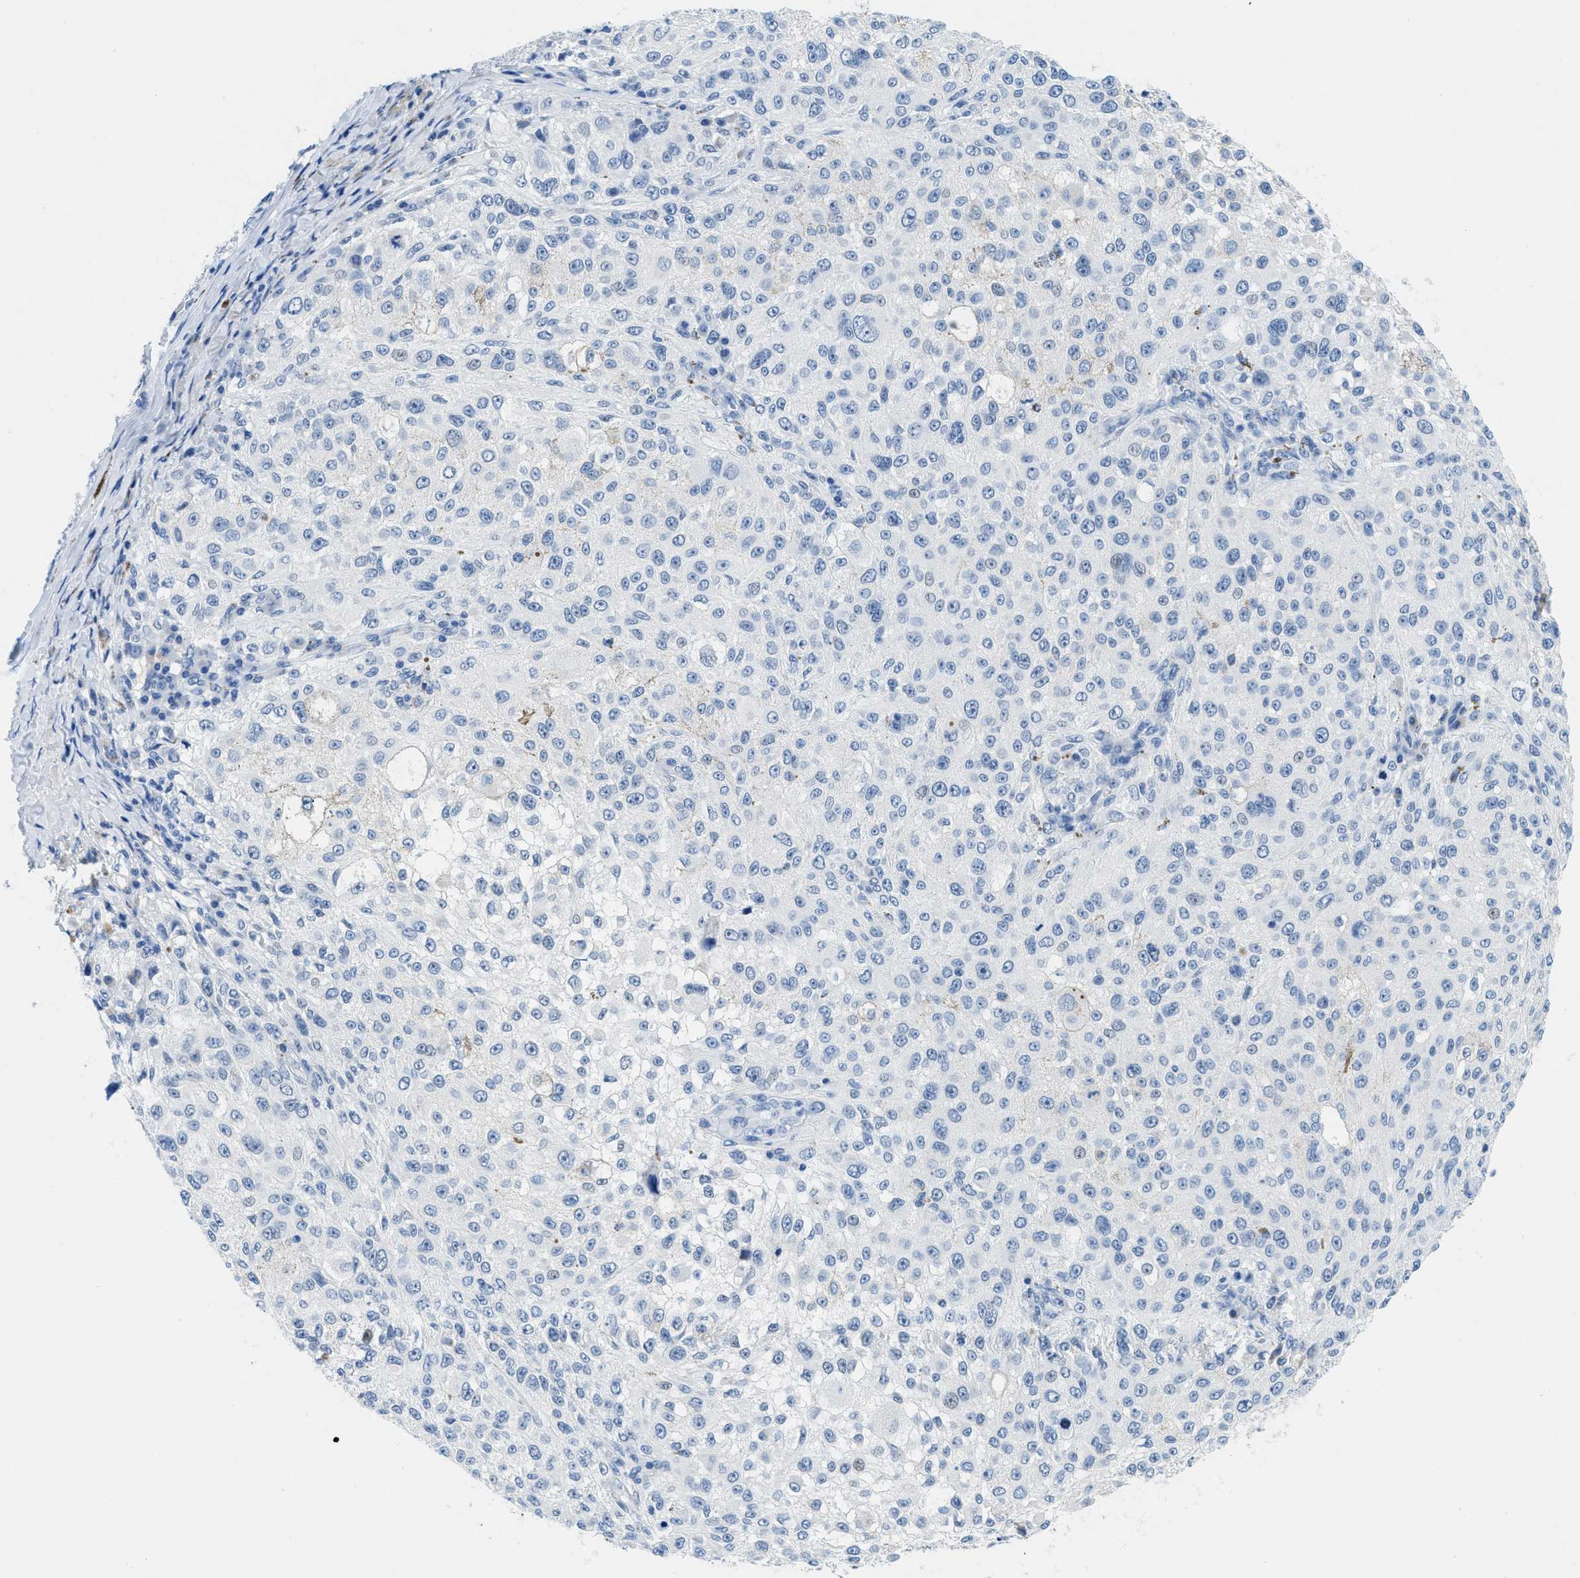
{"staining": {"intensity": "negative", "quantity": "none", "location": "none"}, "tissue": "melanoma", "cell_type": "Tumor cells", "image_type": "cancer", "snomed": [{"axis": "morphology", "description": "Necrosis, NOS"}, {"axis": "morphology", "description": "Malignant melanoma, NOS"}, {"axis": "topography", "description": "Skin"}], "caption": "DAB immunohistochemical staining of human malignant melanoma exhibits no significant expression in tumor cells. The staining was performed using DAB (3,3'-diaminobenzidine) to visualize the protein expression in brown, while the nuclei were stained in blue with hematoxylin (Magnification: 20x).", "gene": "MBL2", "patient": {"sex": "female", "age": 87}}